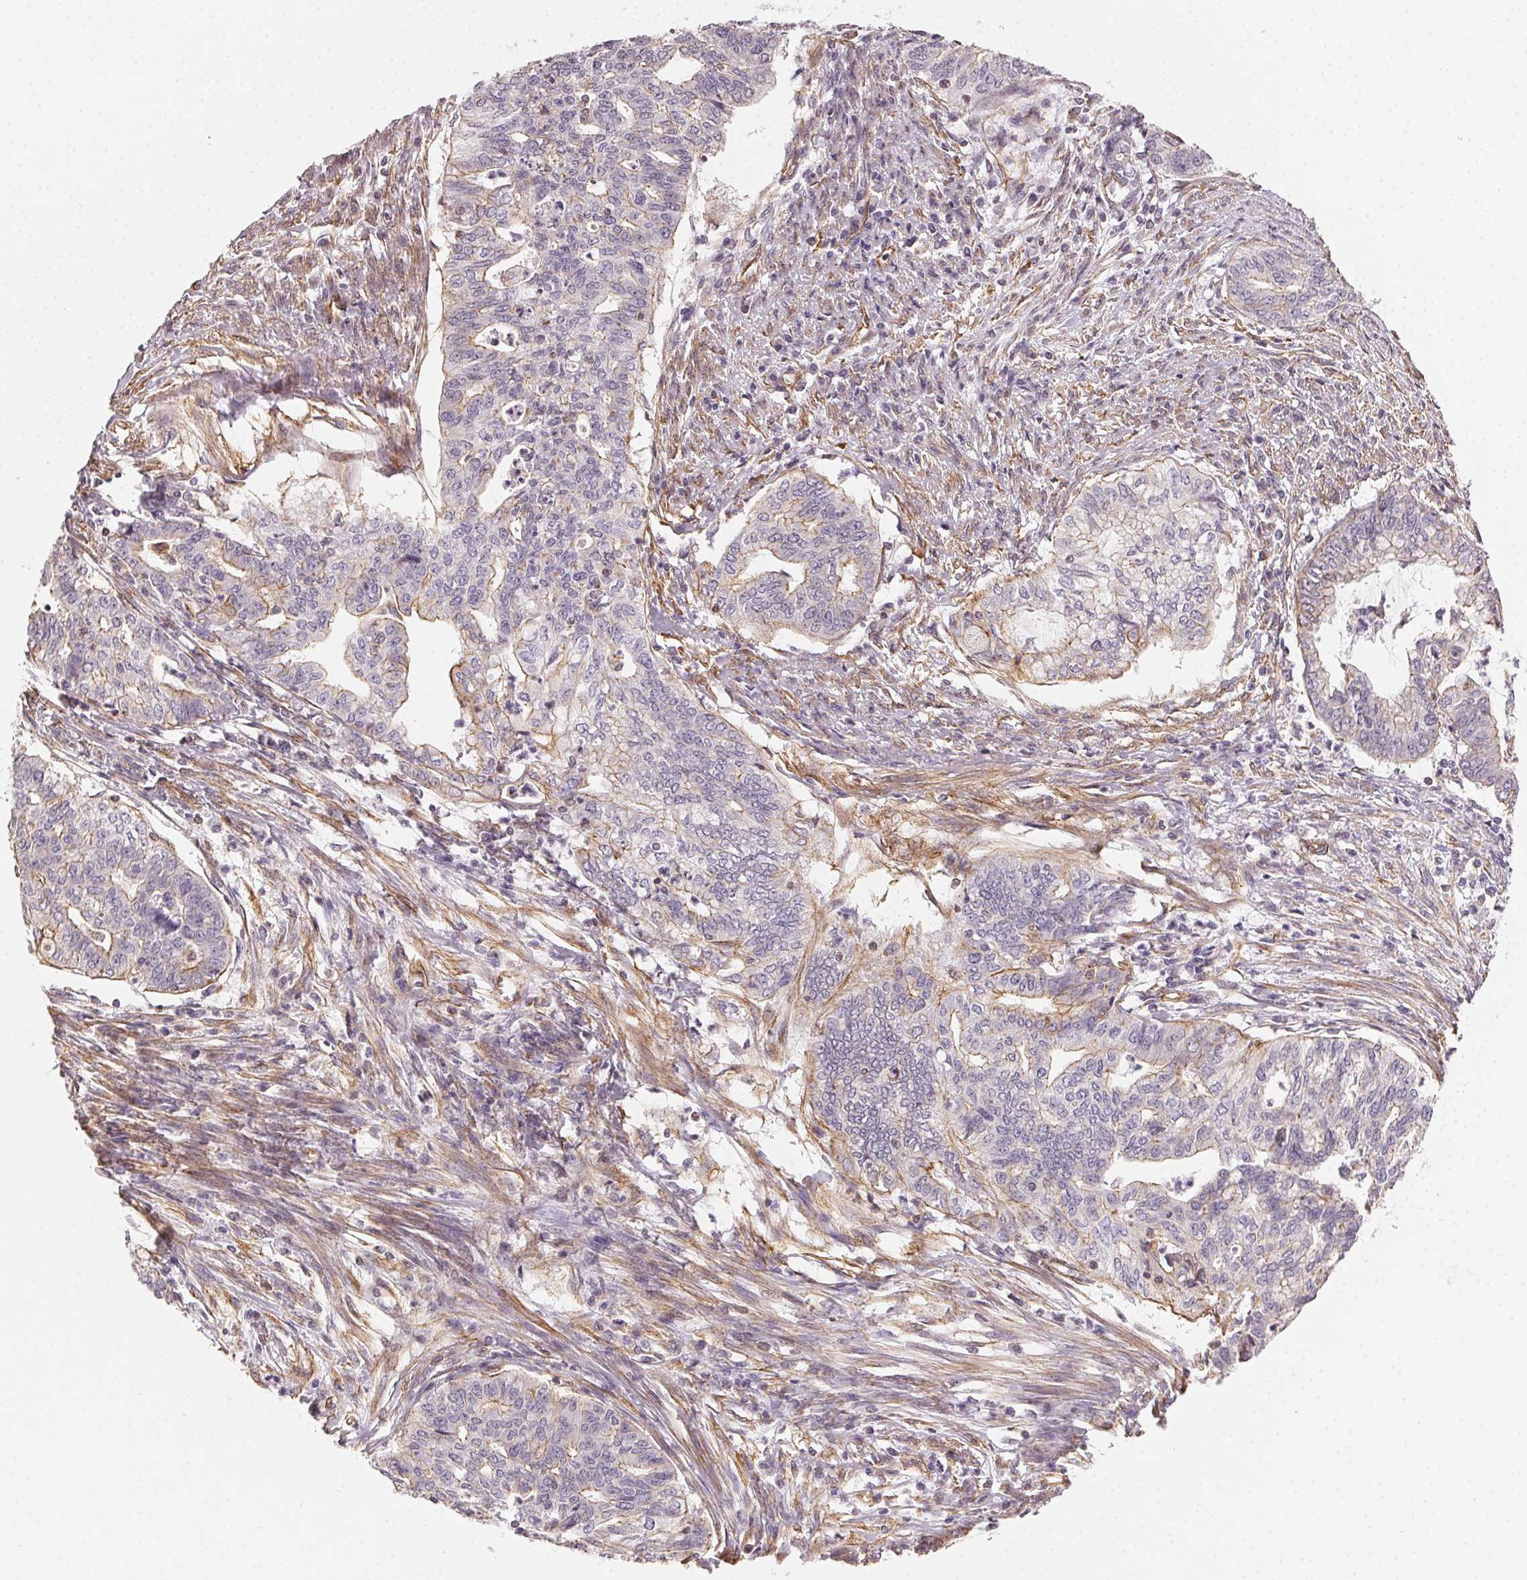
{"staining": {"intensity": "negative", "quantity": "none", "location": "none"}, "tissue": "endometrial cancer", "cell_type": "Tumor cells", "image_type": "cancer", "snomed": [{"axis": "morphology", "description": "Adenocarcinoma, NOS"}, {"axis": "topography", "description": "Endometrium"}], "caption": "An immunohistochemistry histopathology image of adenocarcinoma (endometrial) is shown. There is no staining in tumor cells of adenocarcinoma (endometrial).", "gene": "PLA2G4F", "patient": {"sex": "female", "age": 79}}